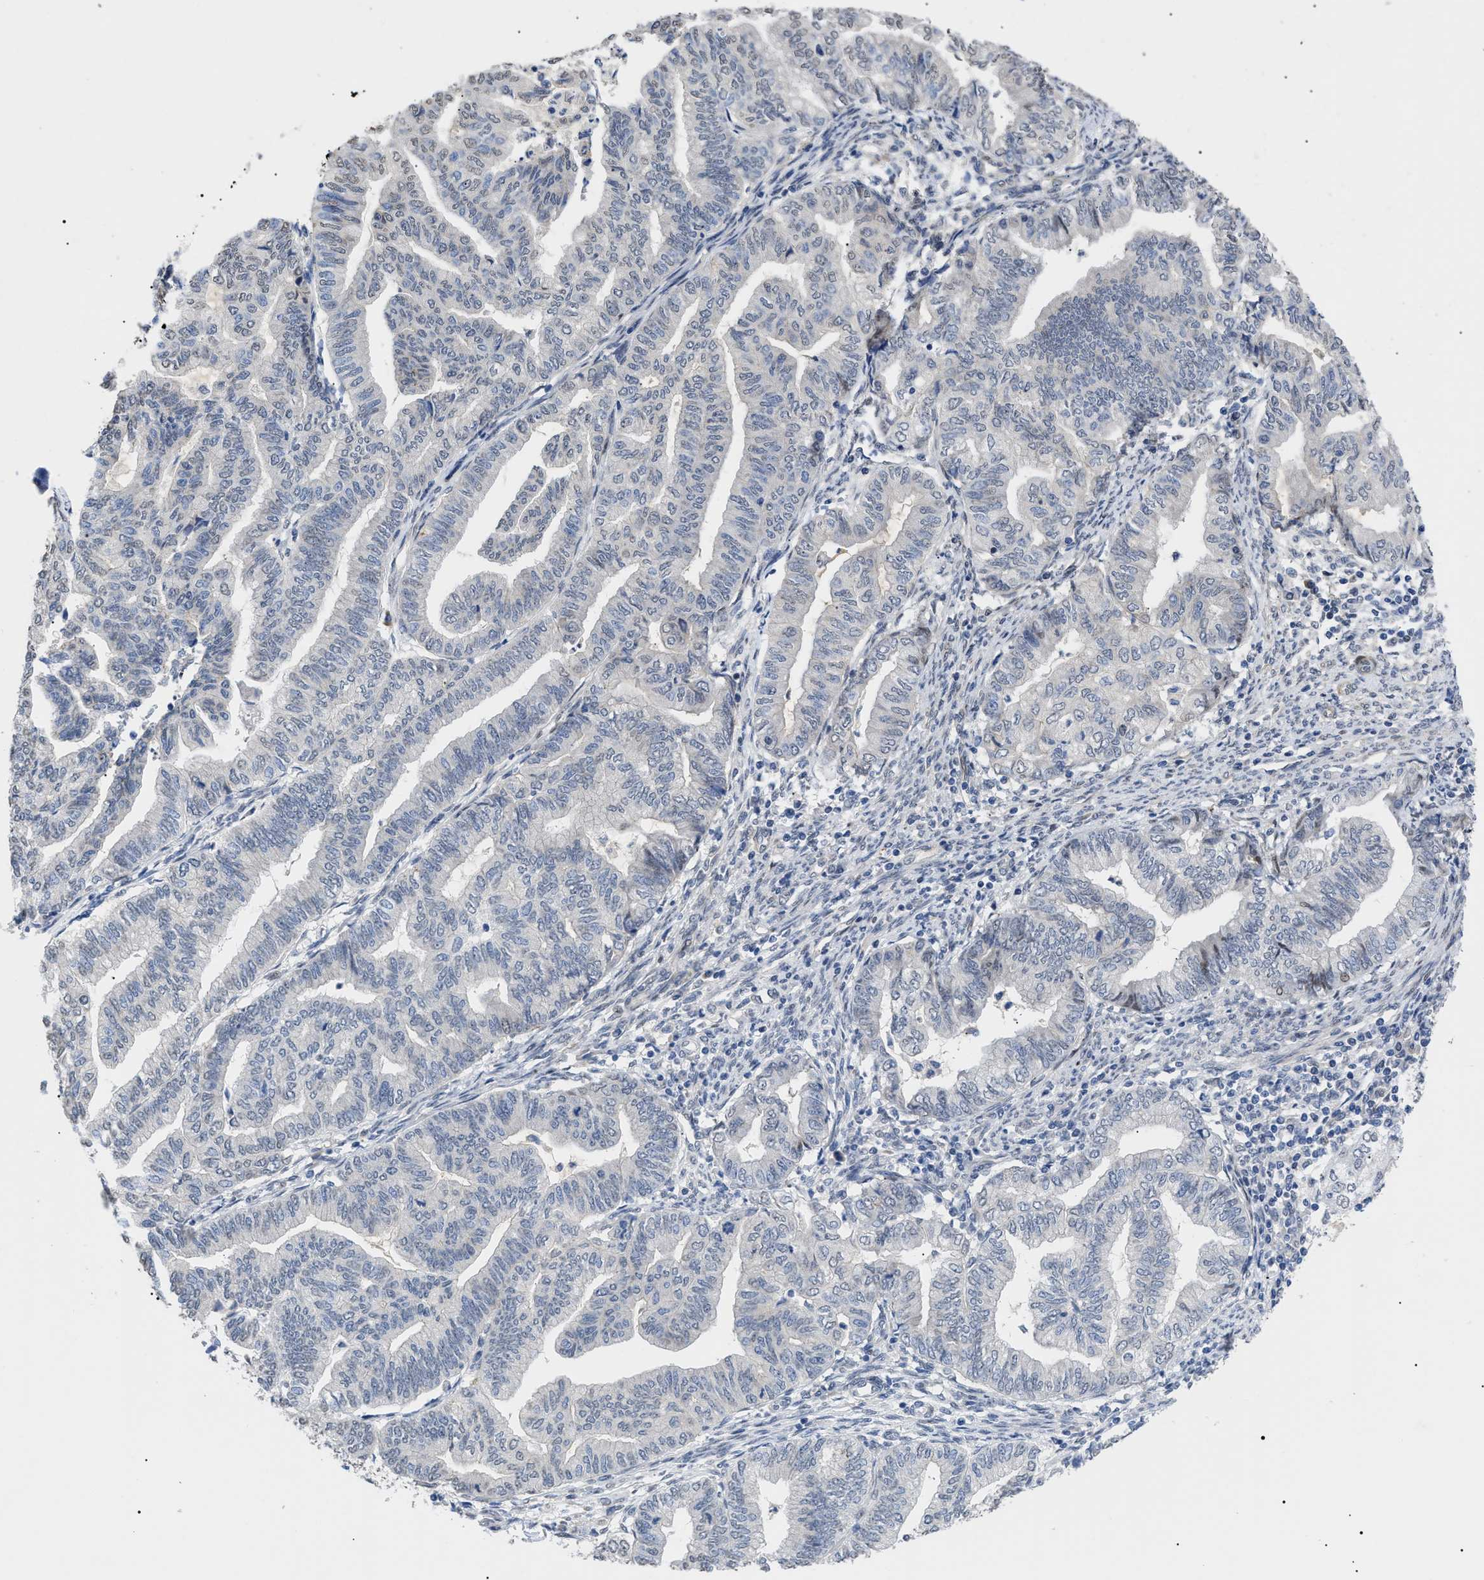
{"staining": {"intensity": "negative", "quantity": "none", "location": "none"}, "tissue": "endometrial cancer", "cell_type": "Tumor cells", "image_type": "cancer", "snomed": [{"axis": "morphology", "description": "Adenocarcinoma, NOS"}, {"axis": "topography", "description": "Endometrium"}], "caption": "Immunohistochemistry of endometrial cancer (adenocarcinoma) shows no expression in tumor cells.", "gene": "SFXN5", "patient": {"sex": "female", "age": 79}}